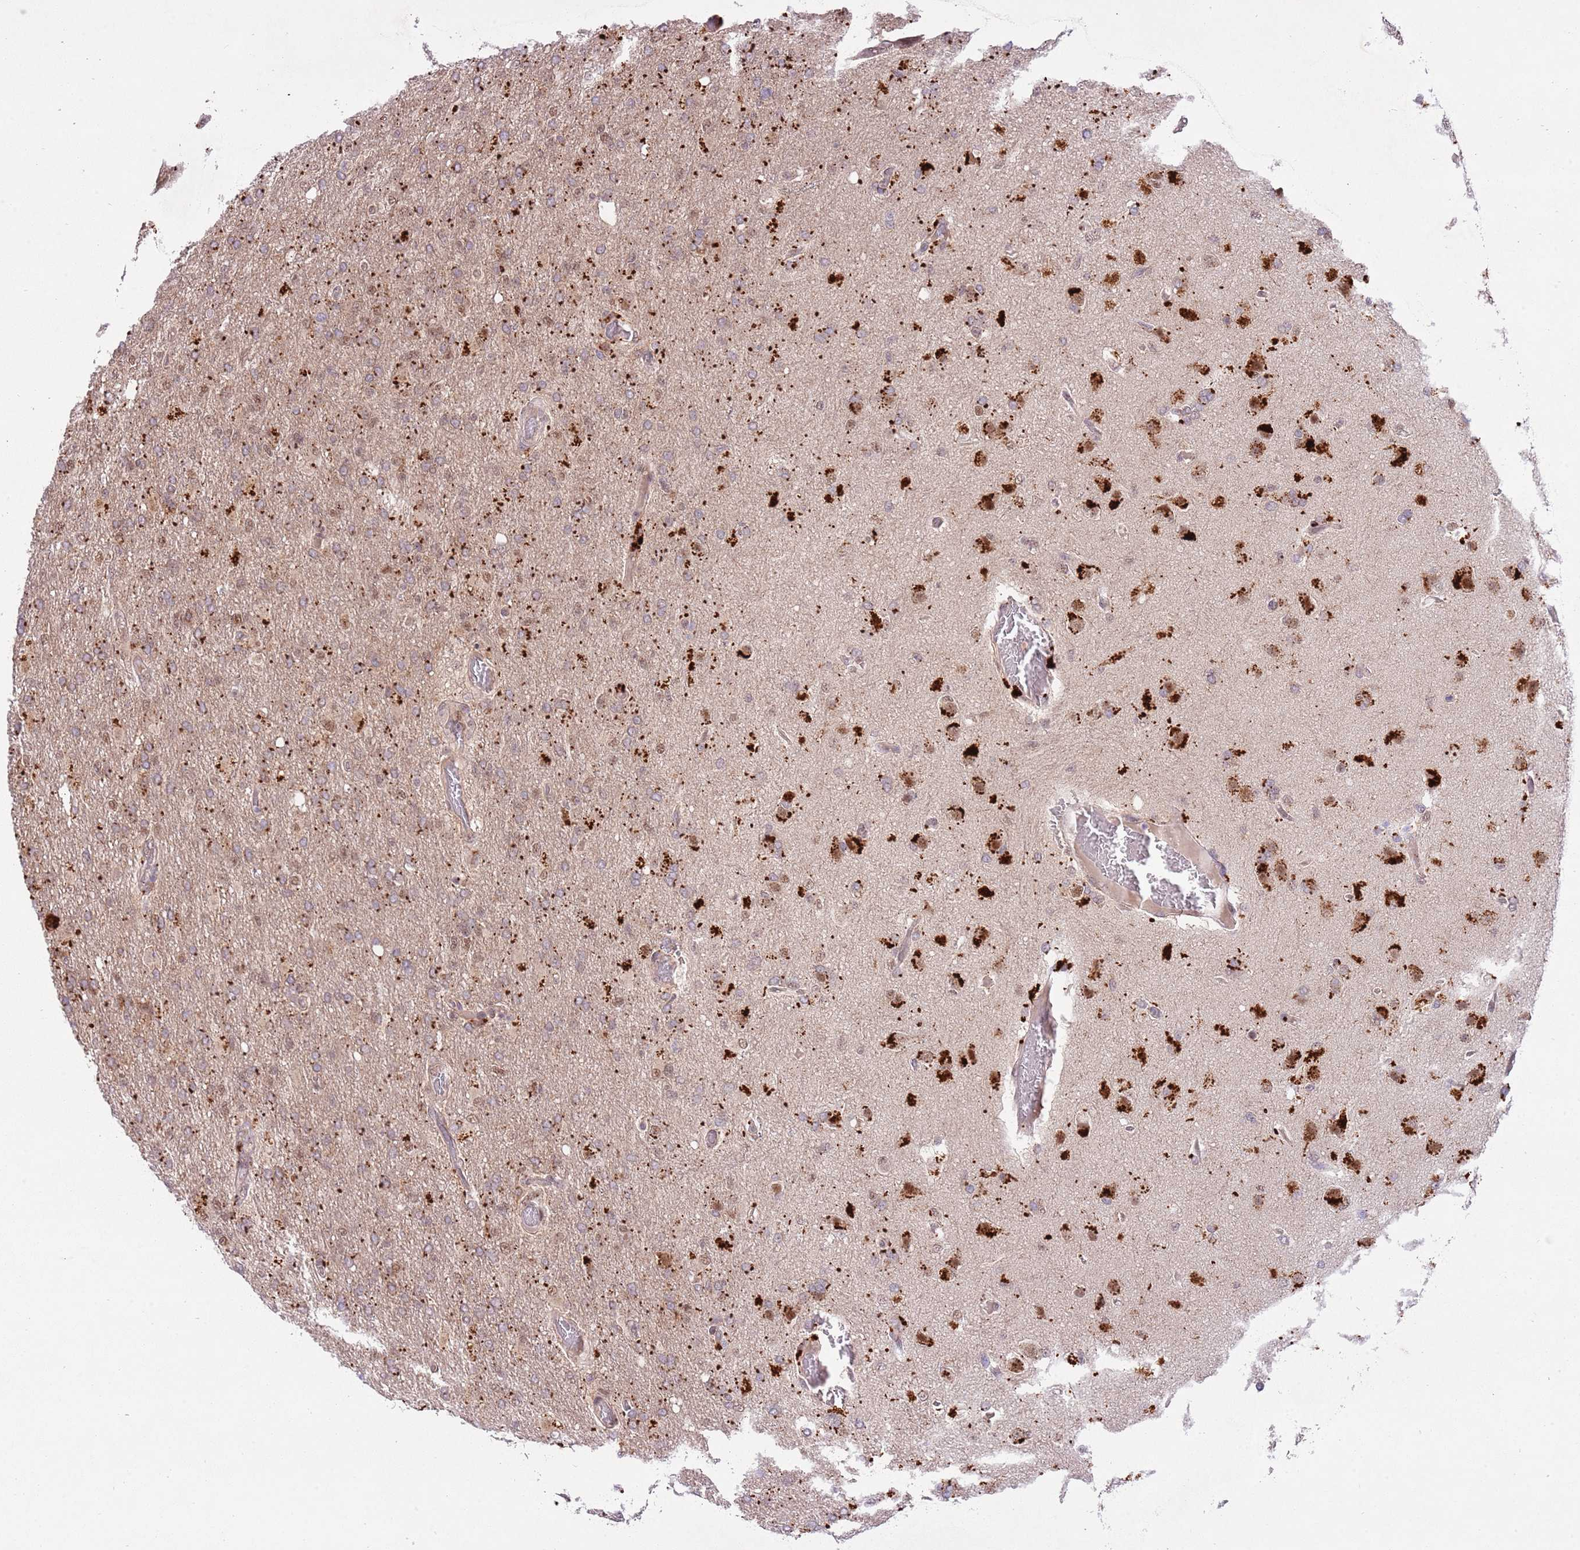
{"staining": {"intensity": "moderate", "quantity": ">75%", "location": "cytoplasmic/membranous"}, "tissue": "glioma", "cell_type": "Tumor cells", "image_type": "cancer", "snomed": [{"axis": "morphology", "description": "Glioma, malignant, High grade"}, {"axis": "topography", "description": "Brain"}], "caption": "High-magnification brightfield microscopy of malignant high-grade glioma stained with DAB (3,3'-diaminobenzidine) (brown) and counterstained with hematoxylin (blue). tumor cells exhibit moderate cytoplasmic/membranous expression is appreciated in approximately>75% of cells.", "gene": "TRIM27", "patient": {"sex": "female", "age": 74}}